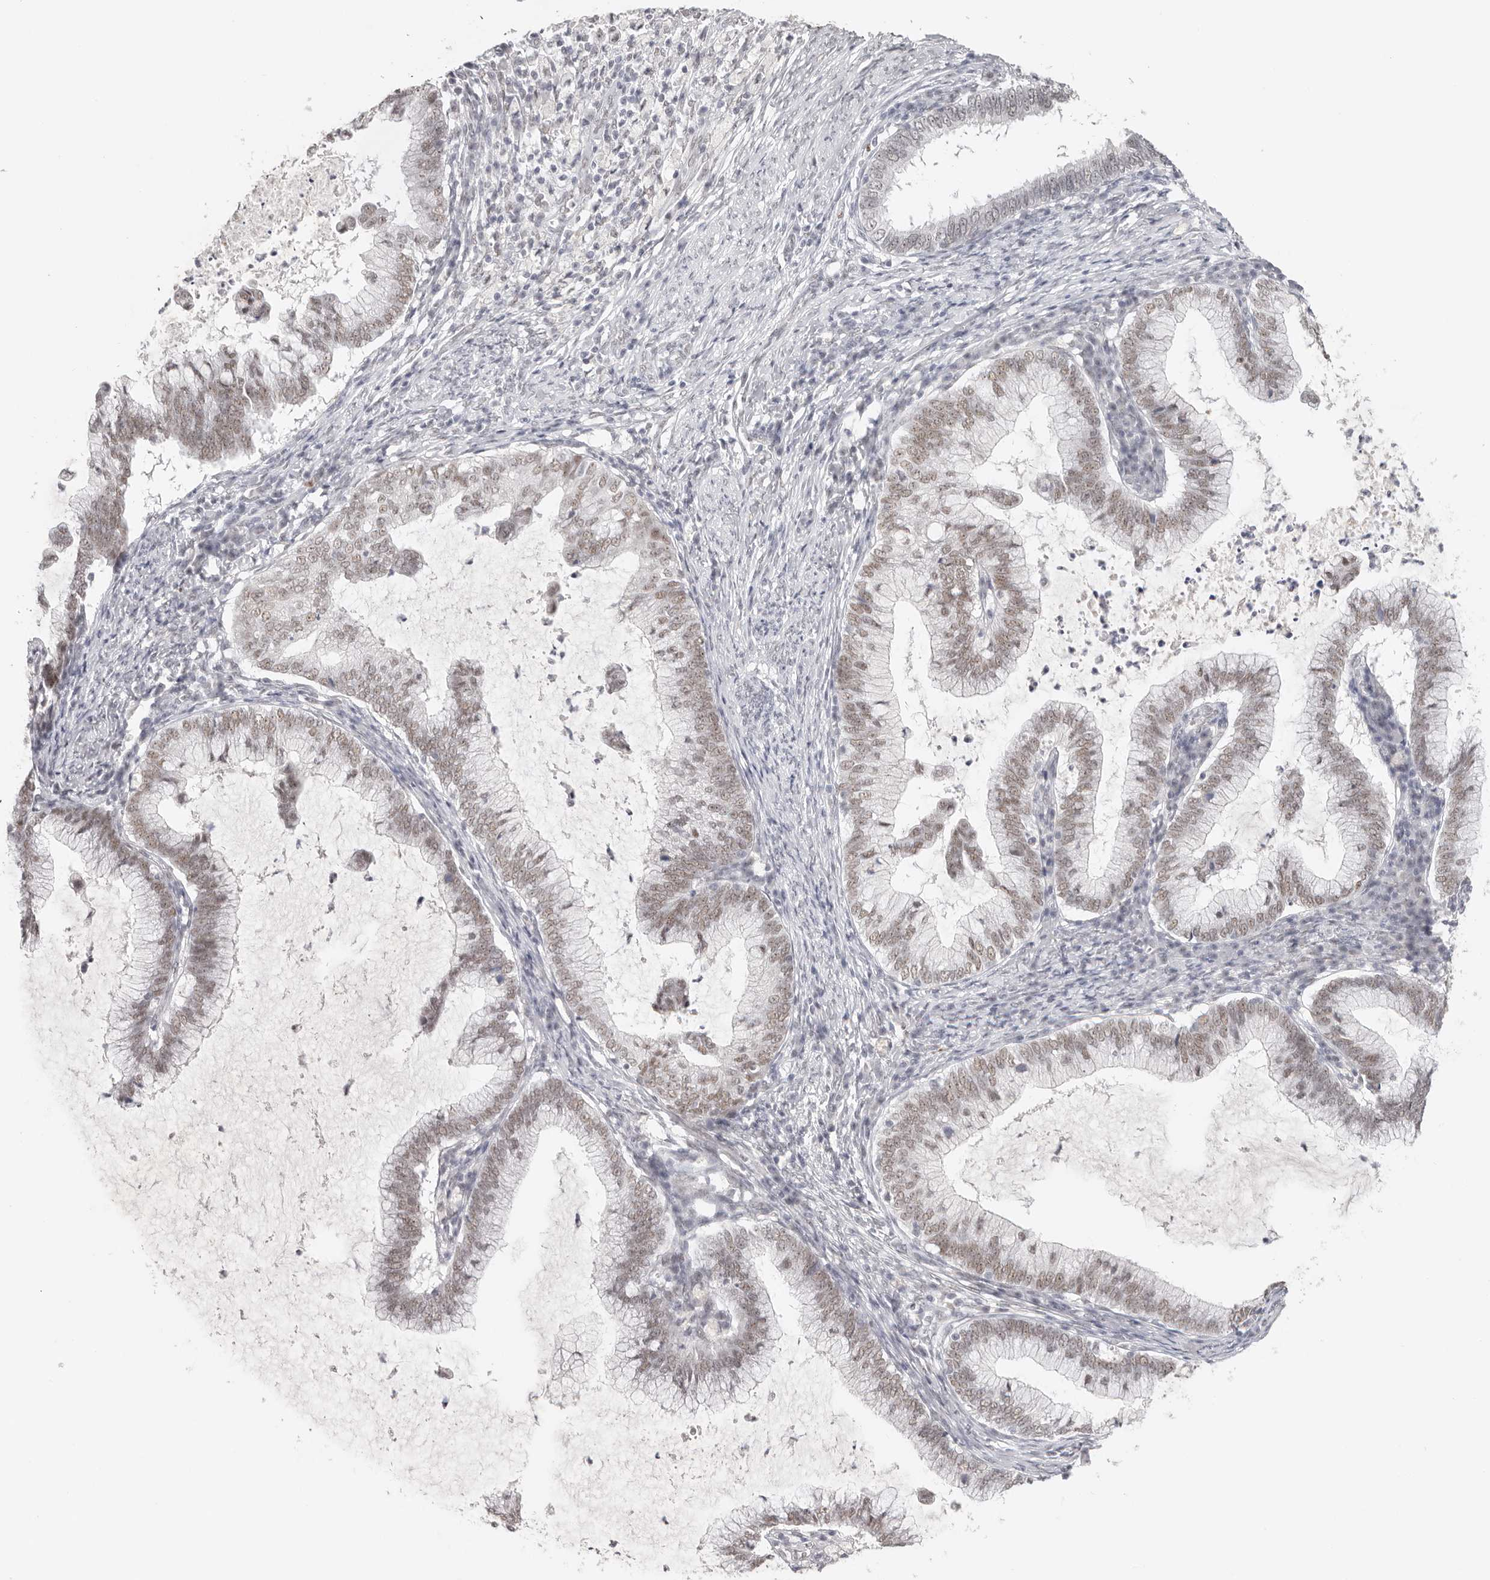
{"staining": {"intensity": "weak", "quantity": ">75%", "location": "nuclear"}, "tissue": "cervical cancer", "cell_type": "Tumor cells", "image_type": "cancer", "snomed": [{"axis": "morphology", "description": "Adenocarcinoma, NOS"}, {"axis": "topography", "description": "Cervix"}], "caption": "DAB immunohistochemical staining of cervical adenocarcinoma exhibits weak nuclear protein expression in about >75% of tumor cells.", "gene": "LARP7", "patient": {"sex": "female", "age": 36}}